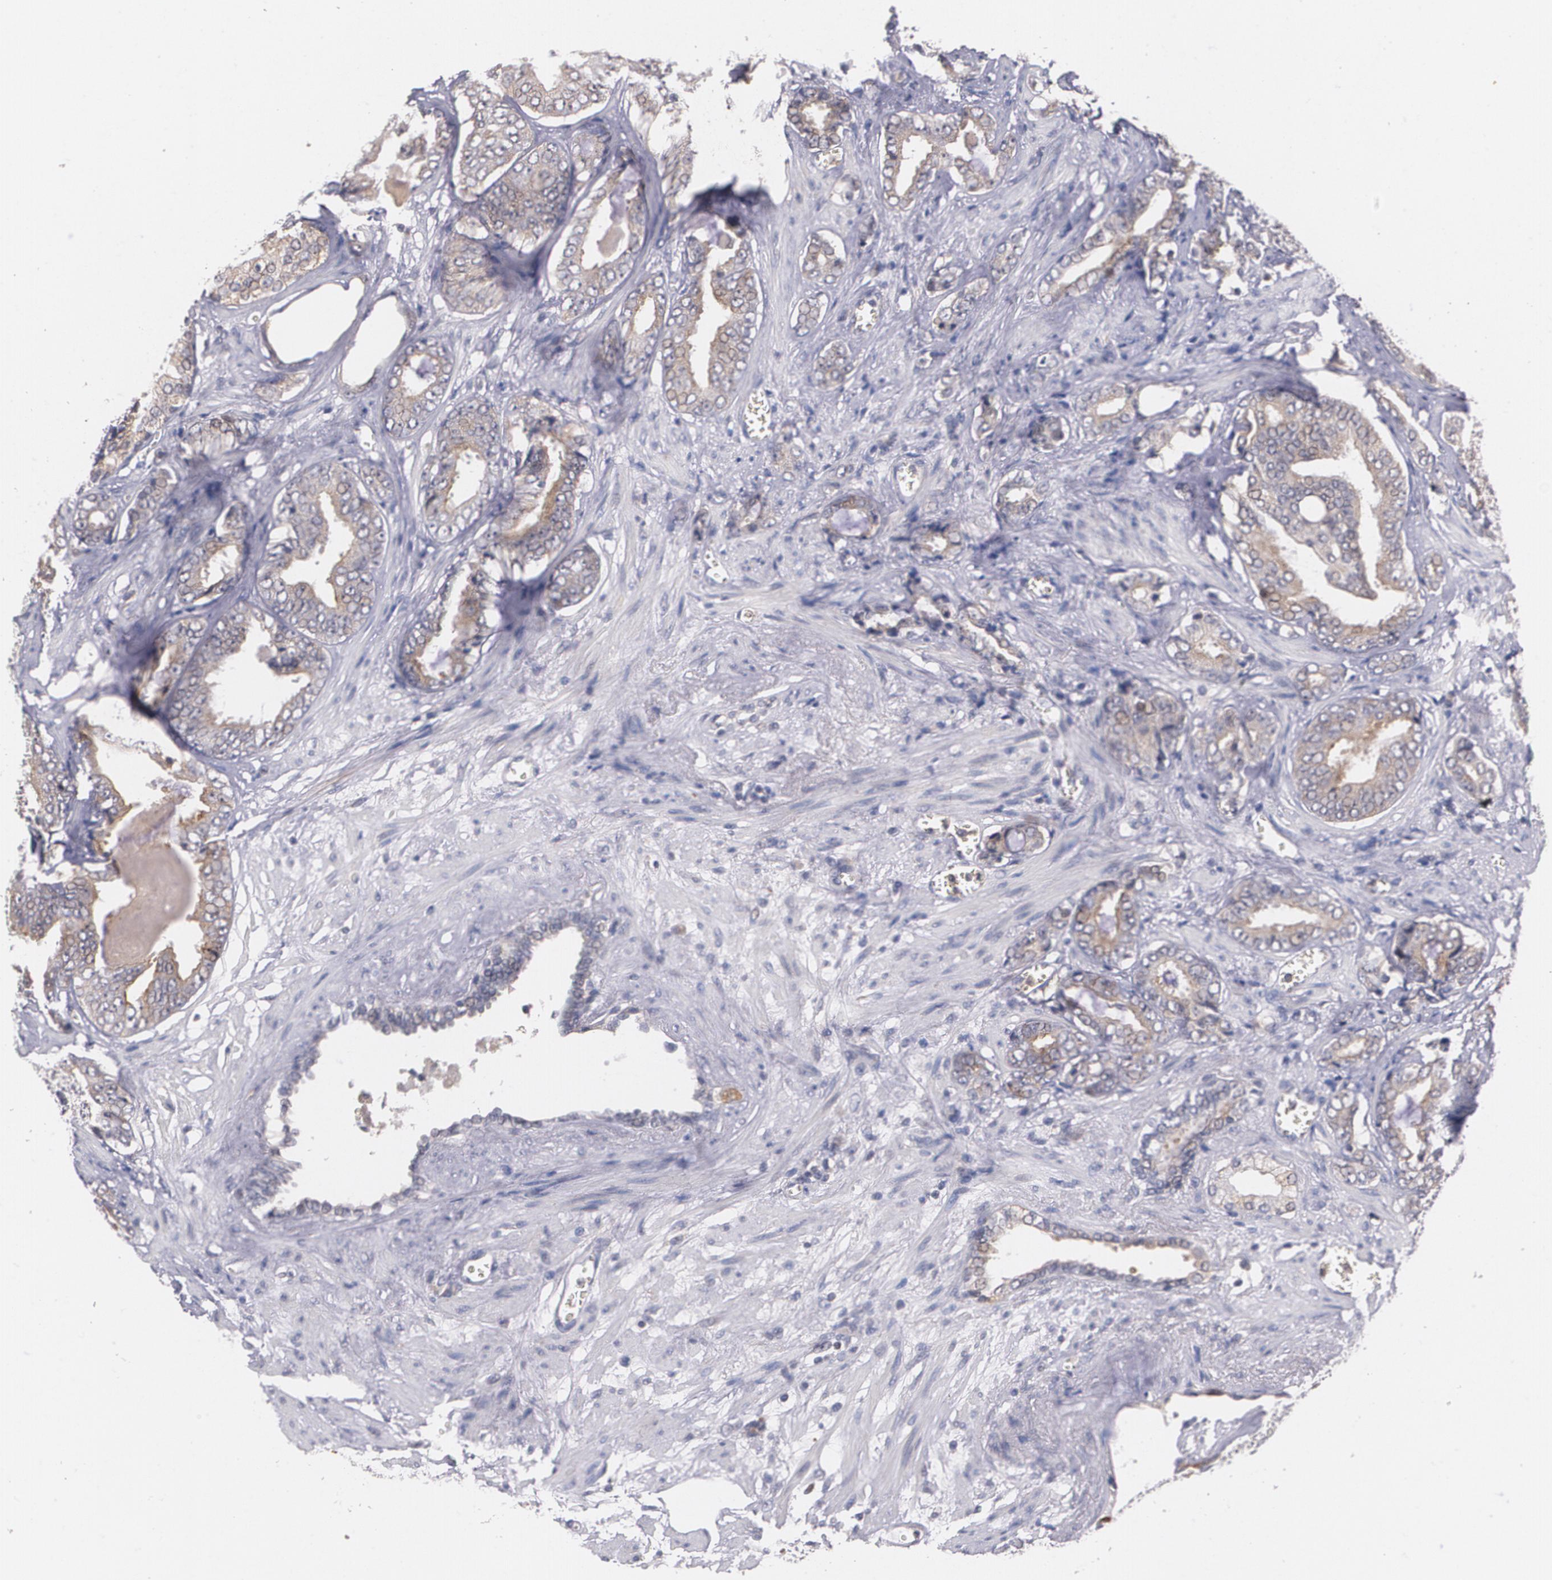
{"staining": {"intensity": "weak", "quantity": "25%-75%", "location": "cytoplasmic/membranous"}, "tissue": "prostate cancer", "cell_type": "Tumor cells", "image_type": "cancer", "snomed": [{"axis": "morphology", "description": "Adenocarcinoma, Medium grade"}, {"axis": "topography", "description": "Prostate"}], "caption": "Prostate adenocarcinoma (medium-grade) stained with DAB (3,3'-diaminobenzidine) immunohistochemistry demonstrates low levels of weak cytoplasmic/membranous staining in approximately 25%-75% of tumor cells.", "gene": "IFNGR2", "patient": {"sex": "male", "age": 79}}